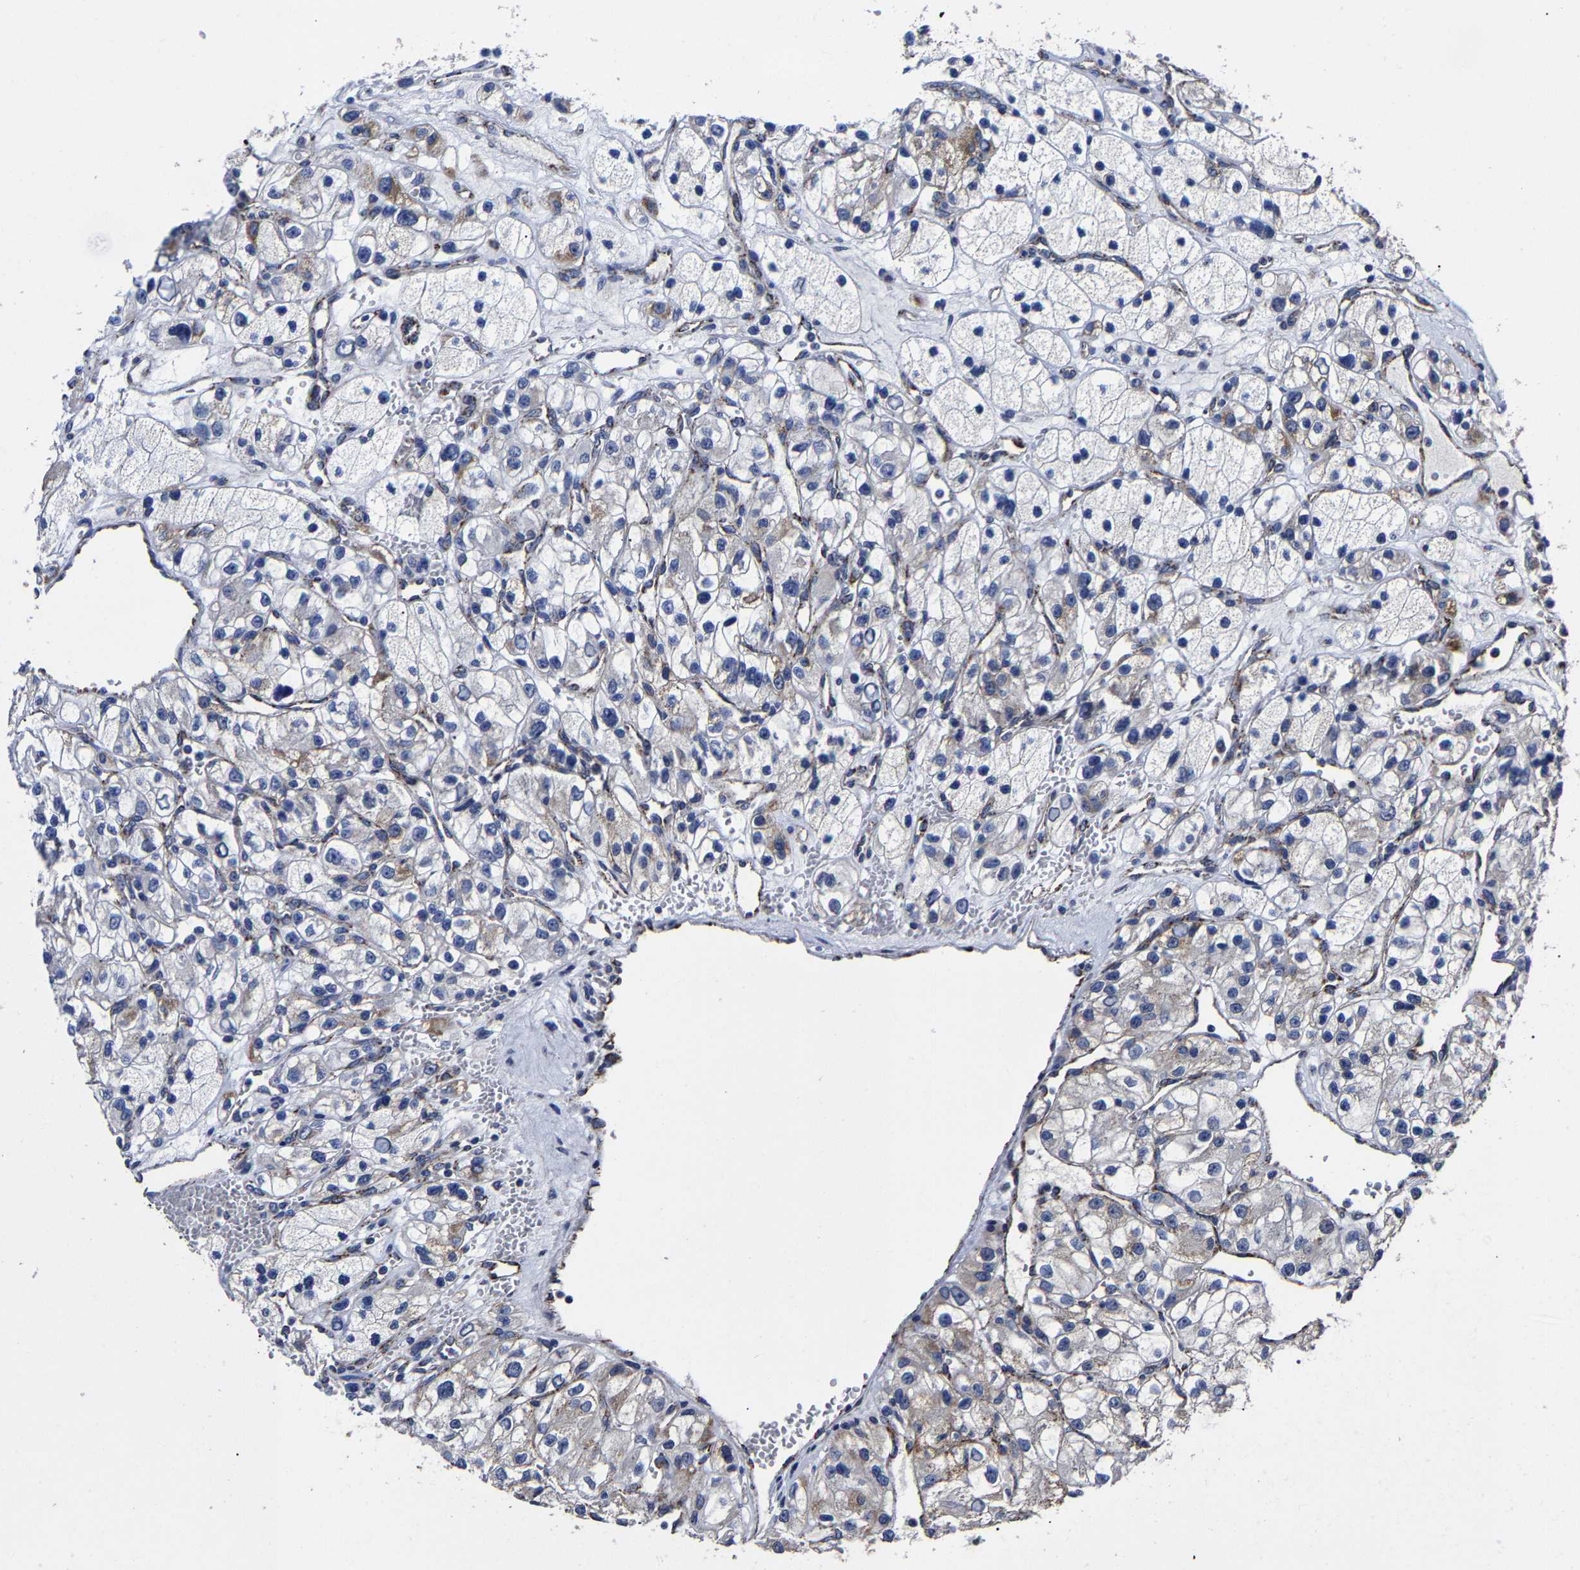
{"staining": {"intensity": "weak", "quantity": "<25%", "location": "cytoplasmic/membranous"}, "tissue": "renal cancer", "cell_type": "Tumor cells", "image_type": "cancer", "snomed": [{"axis": "morphology", "description": "Adenocarcinoma, NOS"}, {"axis": "topography", "description": "Kidney"}], "caption": "A high-resolution micrograph shows immunohistochemistry staining of renal cancer (adenocarcinoma), which exhibits no significant expression in tumor cells.", "gene": "AASS", "patient": {"sex": "female", "age": 57}}